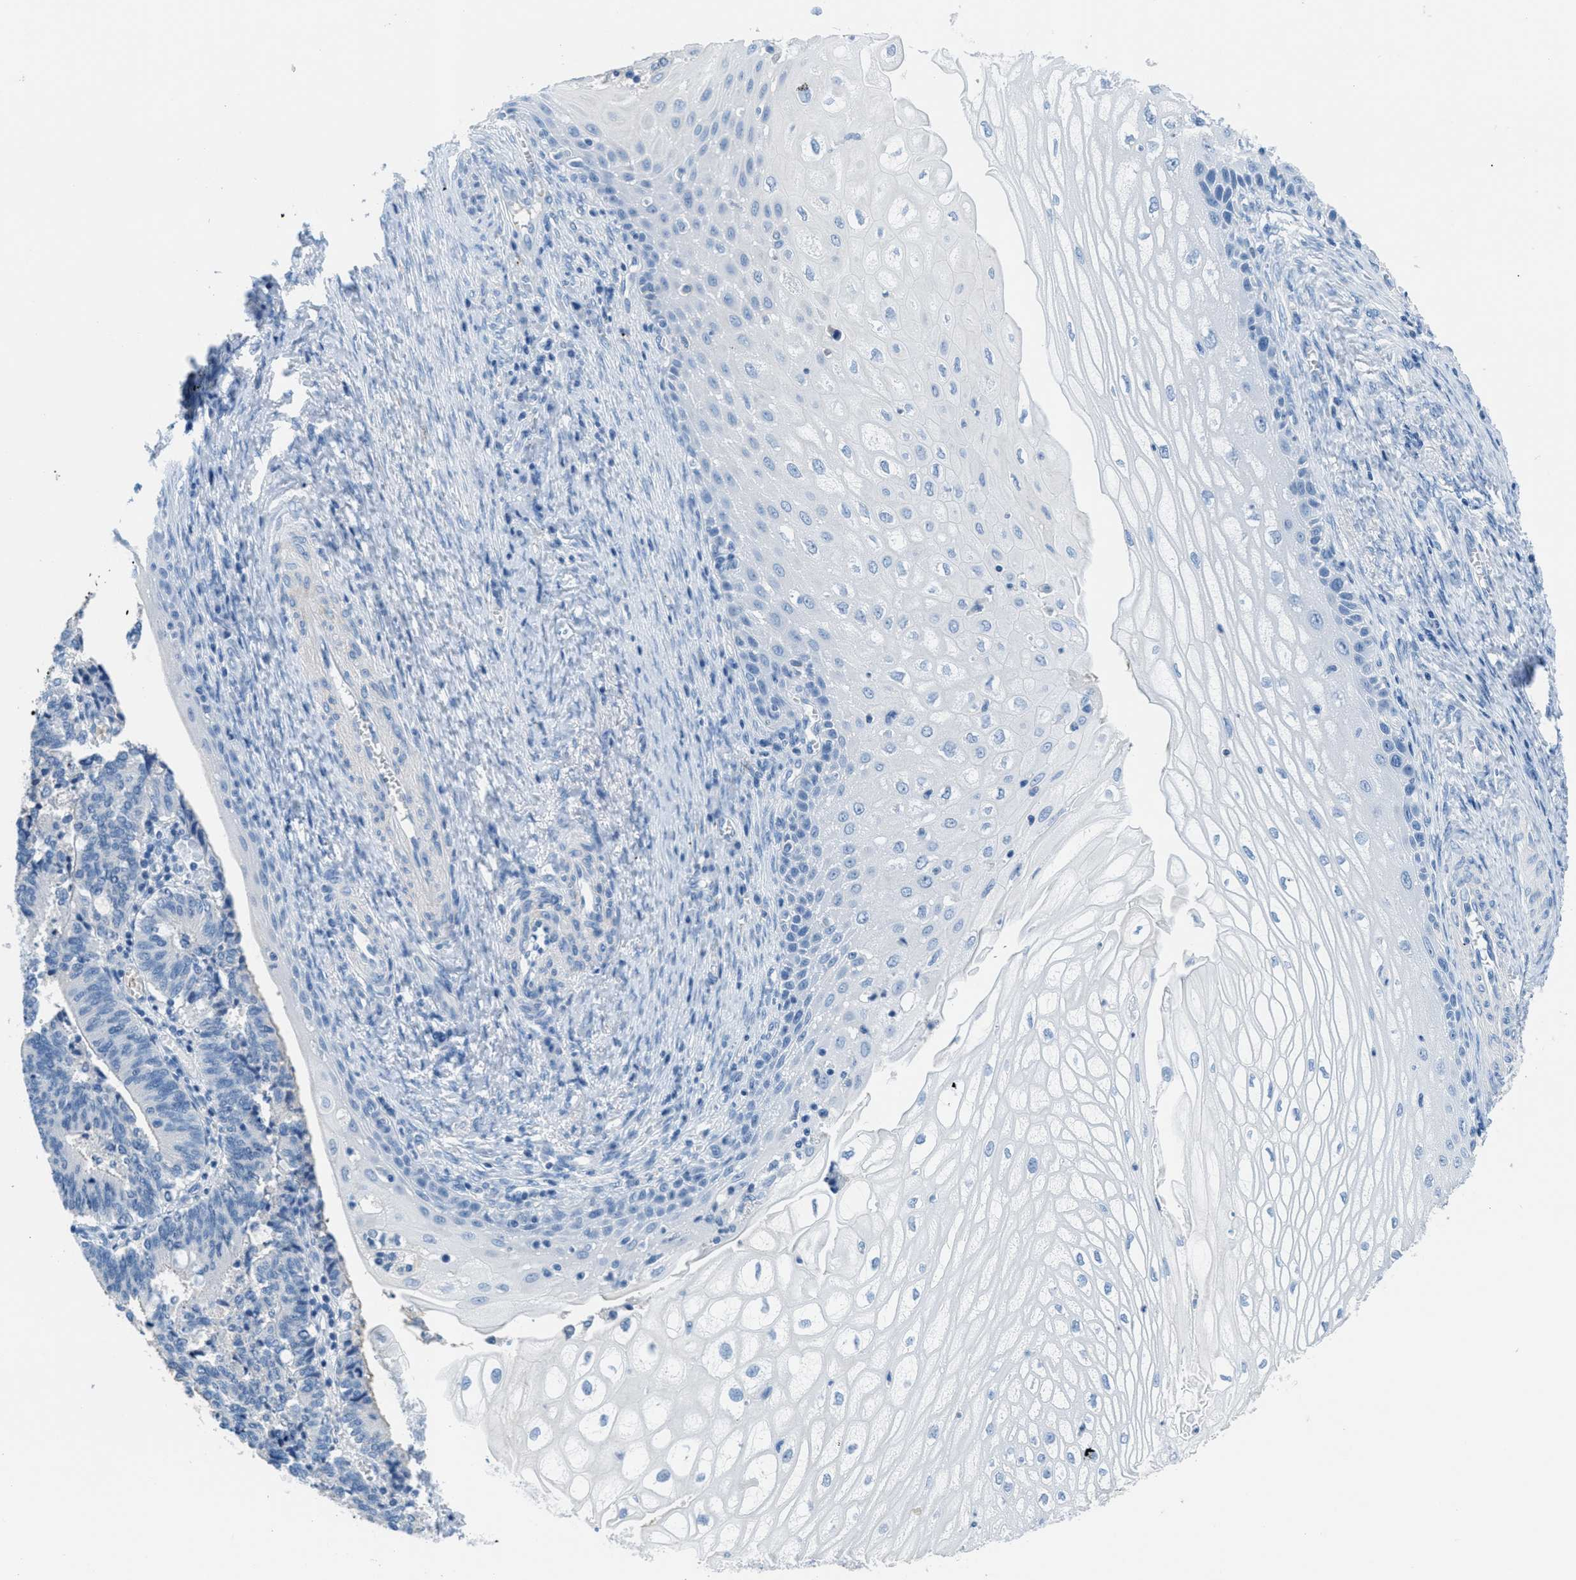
{"staining": {"intensity": "negative", "quantity": "none", "location": "none"}, "tissue": "cervical cancer", "cell_type": "Tumor cells", "image_type": "cancer", "snomed": [{"axis": "morphology", "description": "Adenocarcinoma, NOS"}, {"axis": "topography", "description": "Cervix"}], "caption": "Tumor cells are negative for protein expression in human cervical cancer.", "gene": "MGARP", "patient": {"sex": "female", "age": 44}}